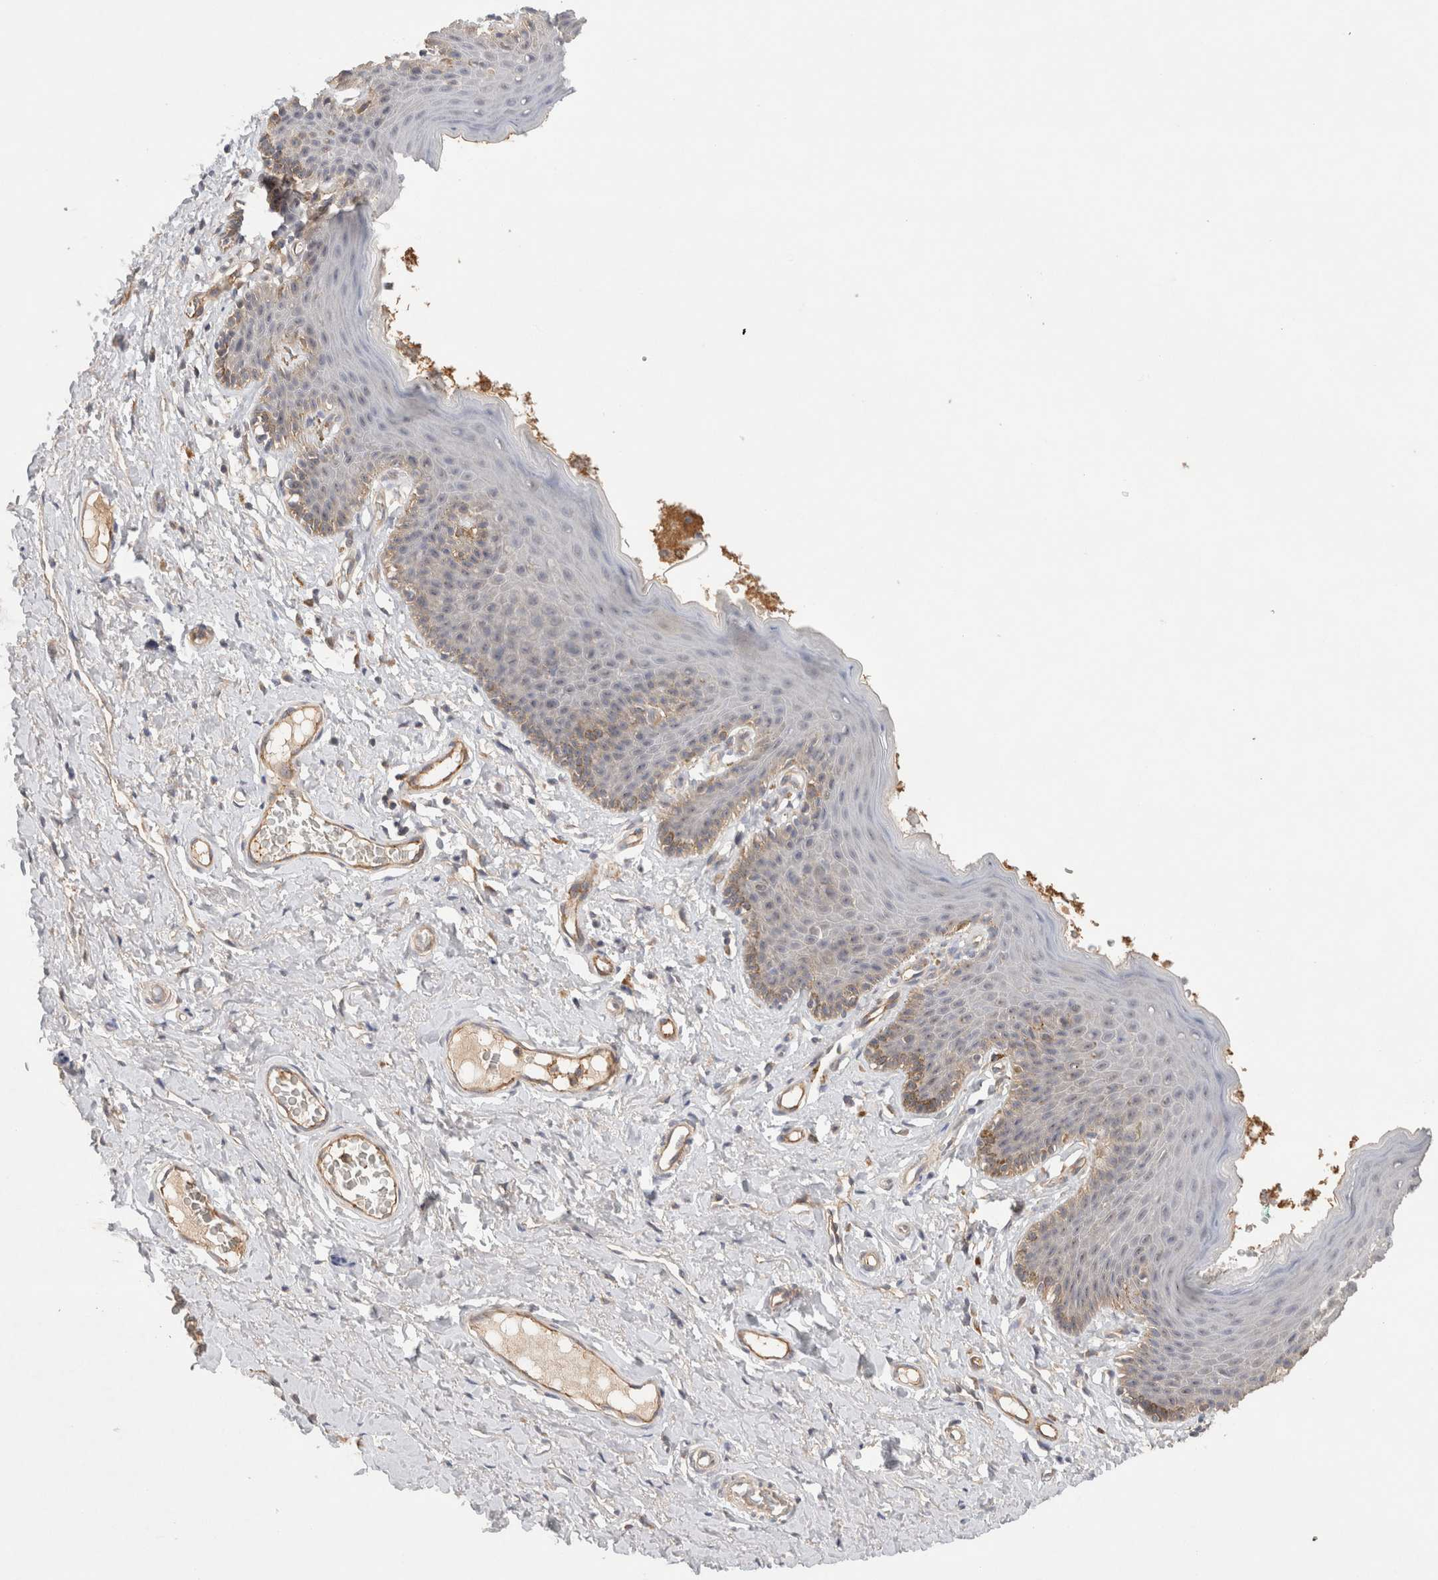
{"staining": {"intensity": "weak", "quantity": "25%-75%", "location": "cytoplasmic/membranous,nuclear"}, "tissue": "skin", "cell_type": "Epidermal cells", "image_type": "normal", "snomed": [{"axis": "morphology", "description": "Normal tissue, NOS"}, {"axis": "topography", "description": "Vulva"}], "caption": "Weak cytoplasmic/membranous,nuclear protein positivity is identified in about 25%-75% of epidermal cells in skin. (DAB = brown stain, brightfield microscopy at high magnification).", "gene": "C8orf44", "patient": {"sex": "female", "age": 66}}